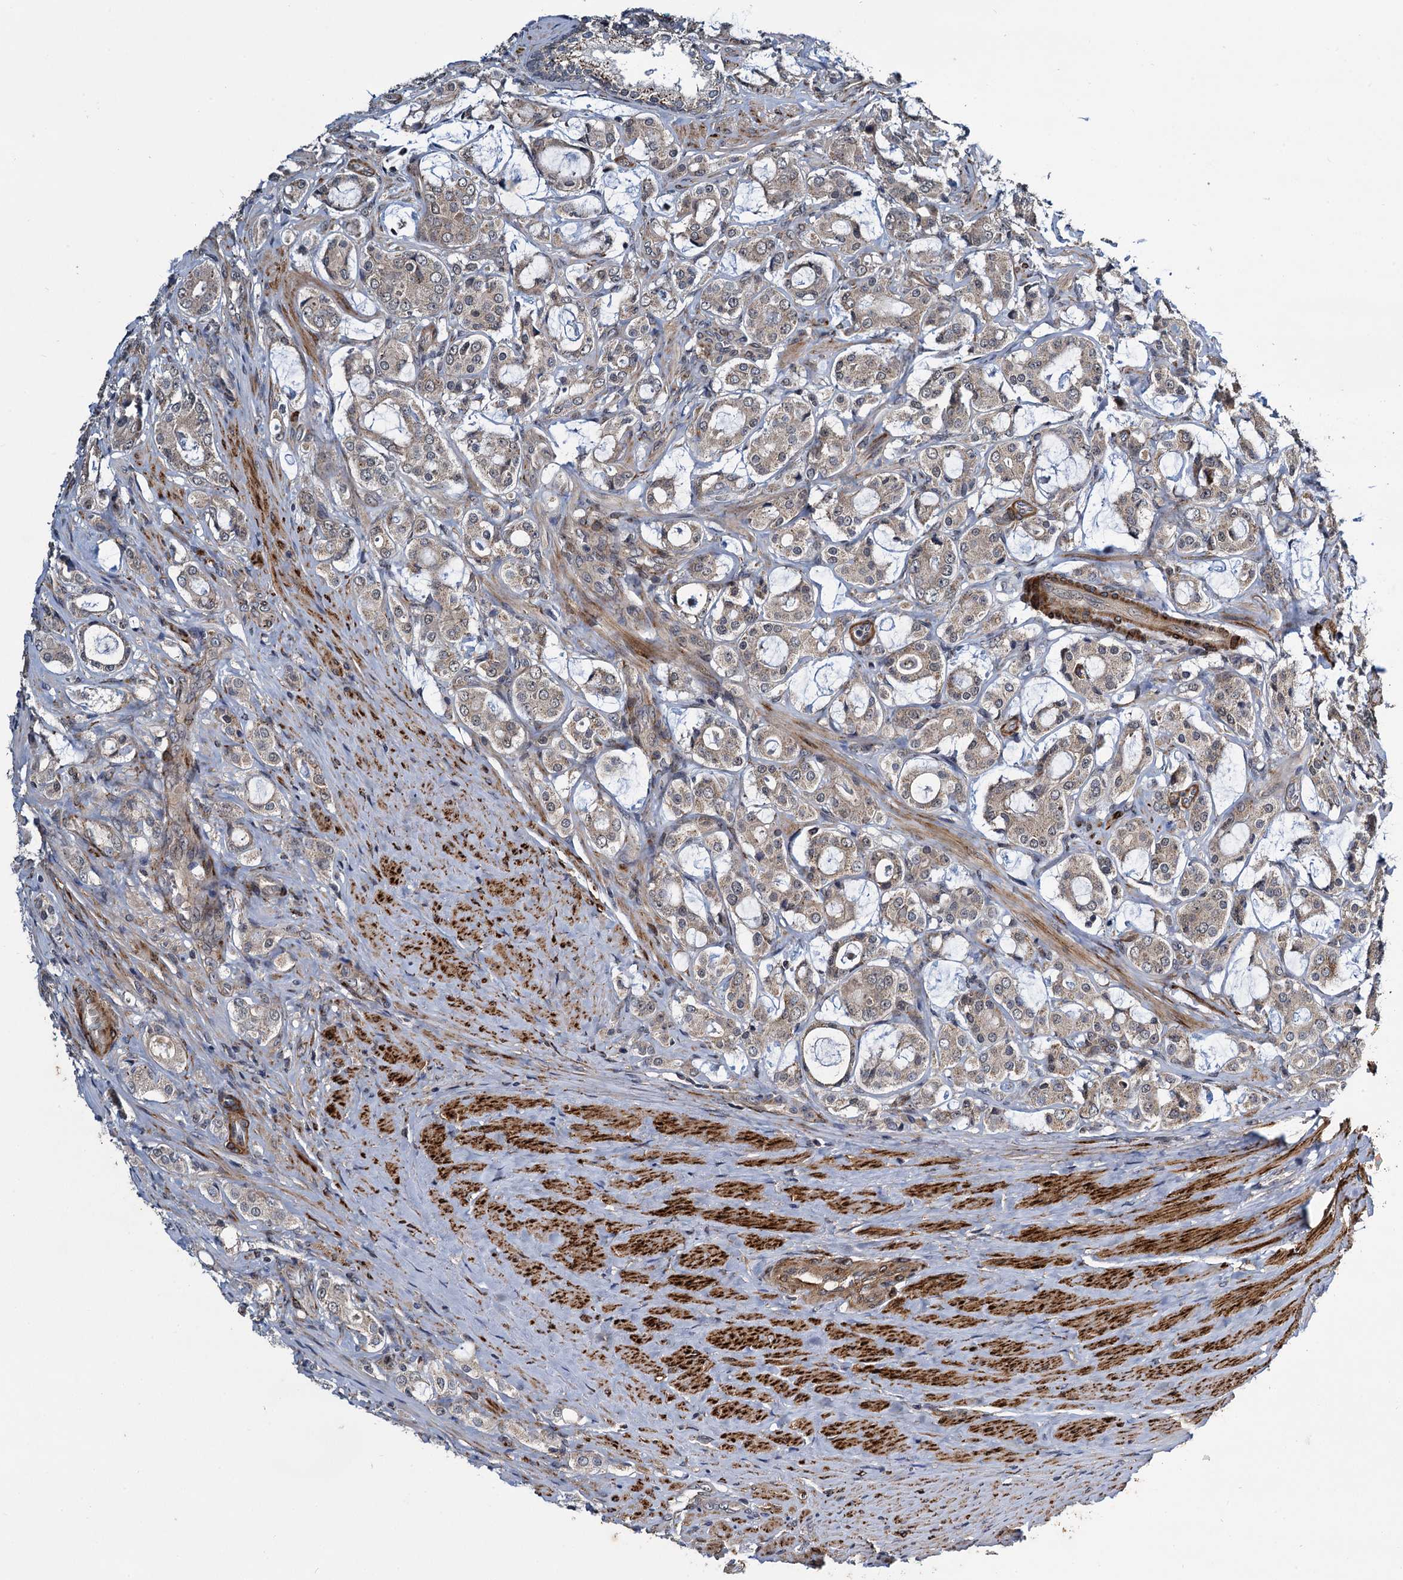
{"staining": {"intensity": "weak", "quantity": ">75%", "location": "cytoplasmic/membranous"}, "tissue": "prostate cancer", "cell_type": "Tumor cells", "image_type": "cancer", "snomed": [{"axis": "morphology", "description": "Adenocarcinoma, High grade"}, {"axis": "topography", "description": "Prostate"}], "caption": "Prostate cancer was stained to show a protein in brown. There is low levels of weak cytoplasmic/membranous expression in approximately >75% of tumor cells.", "gene": "ARHGAP42", "patient": {"sex": "male", "age": 63}}